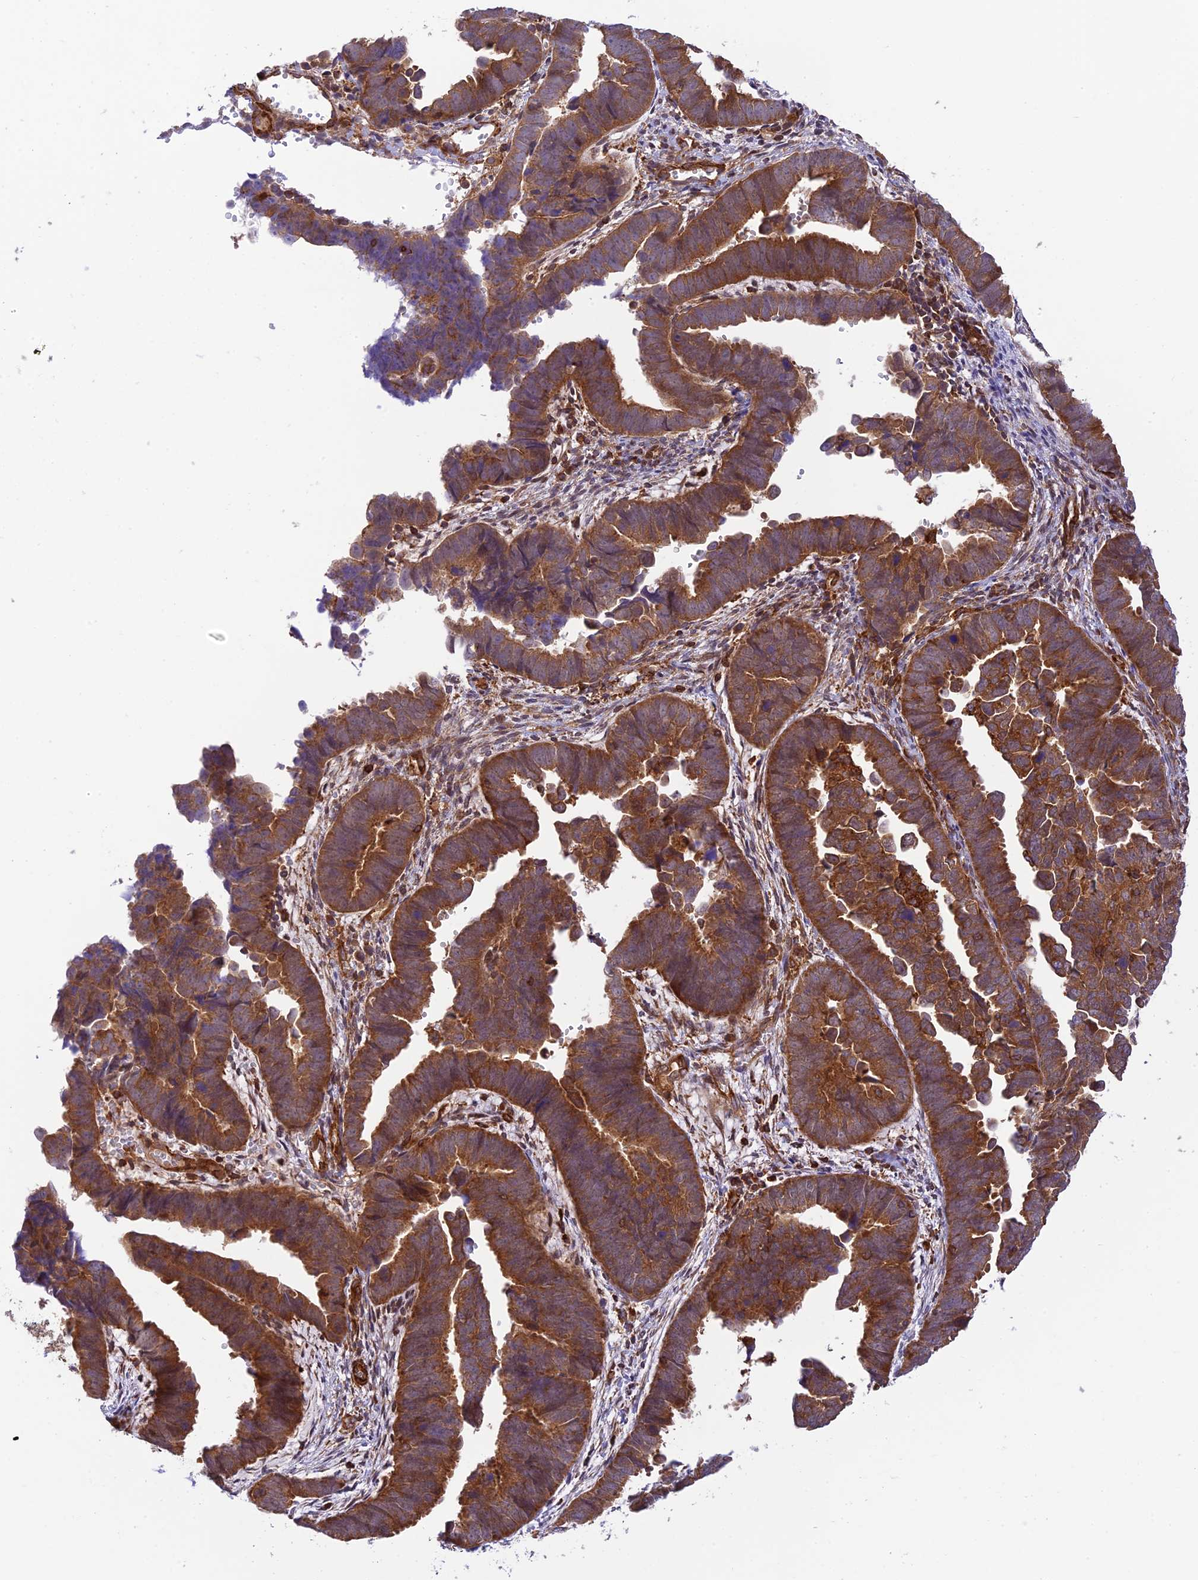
{"staining": {"intensity": "strong", "quantity": ">75%", "location": "cytoplasmic/membranous"}, "tissue": "endometrial cancer", "cell_type": "Tumor cells", "image_type": "cancer", "snomed": [{"axis": "morphology", "description": "Adenocarcinoma, NOS"}, {"axis": "topography", "description": "Endometrium"}], "caption": "Immunohistochemistry micrograph of neoplastic tissue: adenocarcinoma (endometrial) stained using immunohistochemistry reveals high levels of strong protein expression localized specifically in the cytoplasmic/membranous of tumor cells, appearing as a cytoplasmic/membranous brown color.", "gene": "EVI5L", "patient": {"sex": "female", "age": 75}}